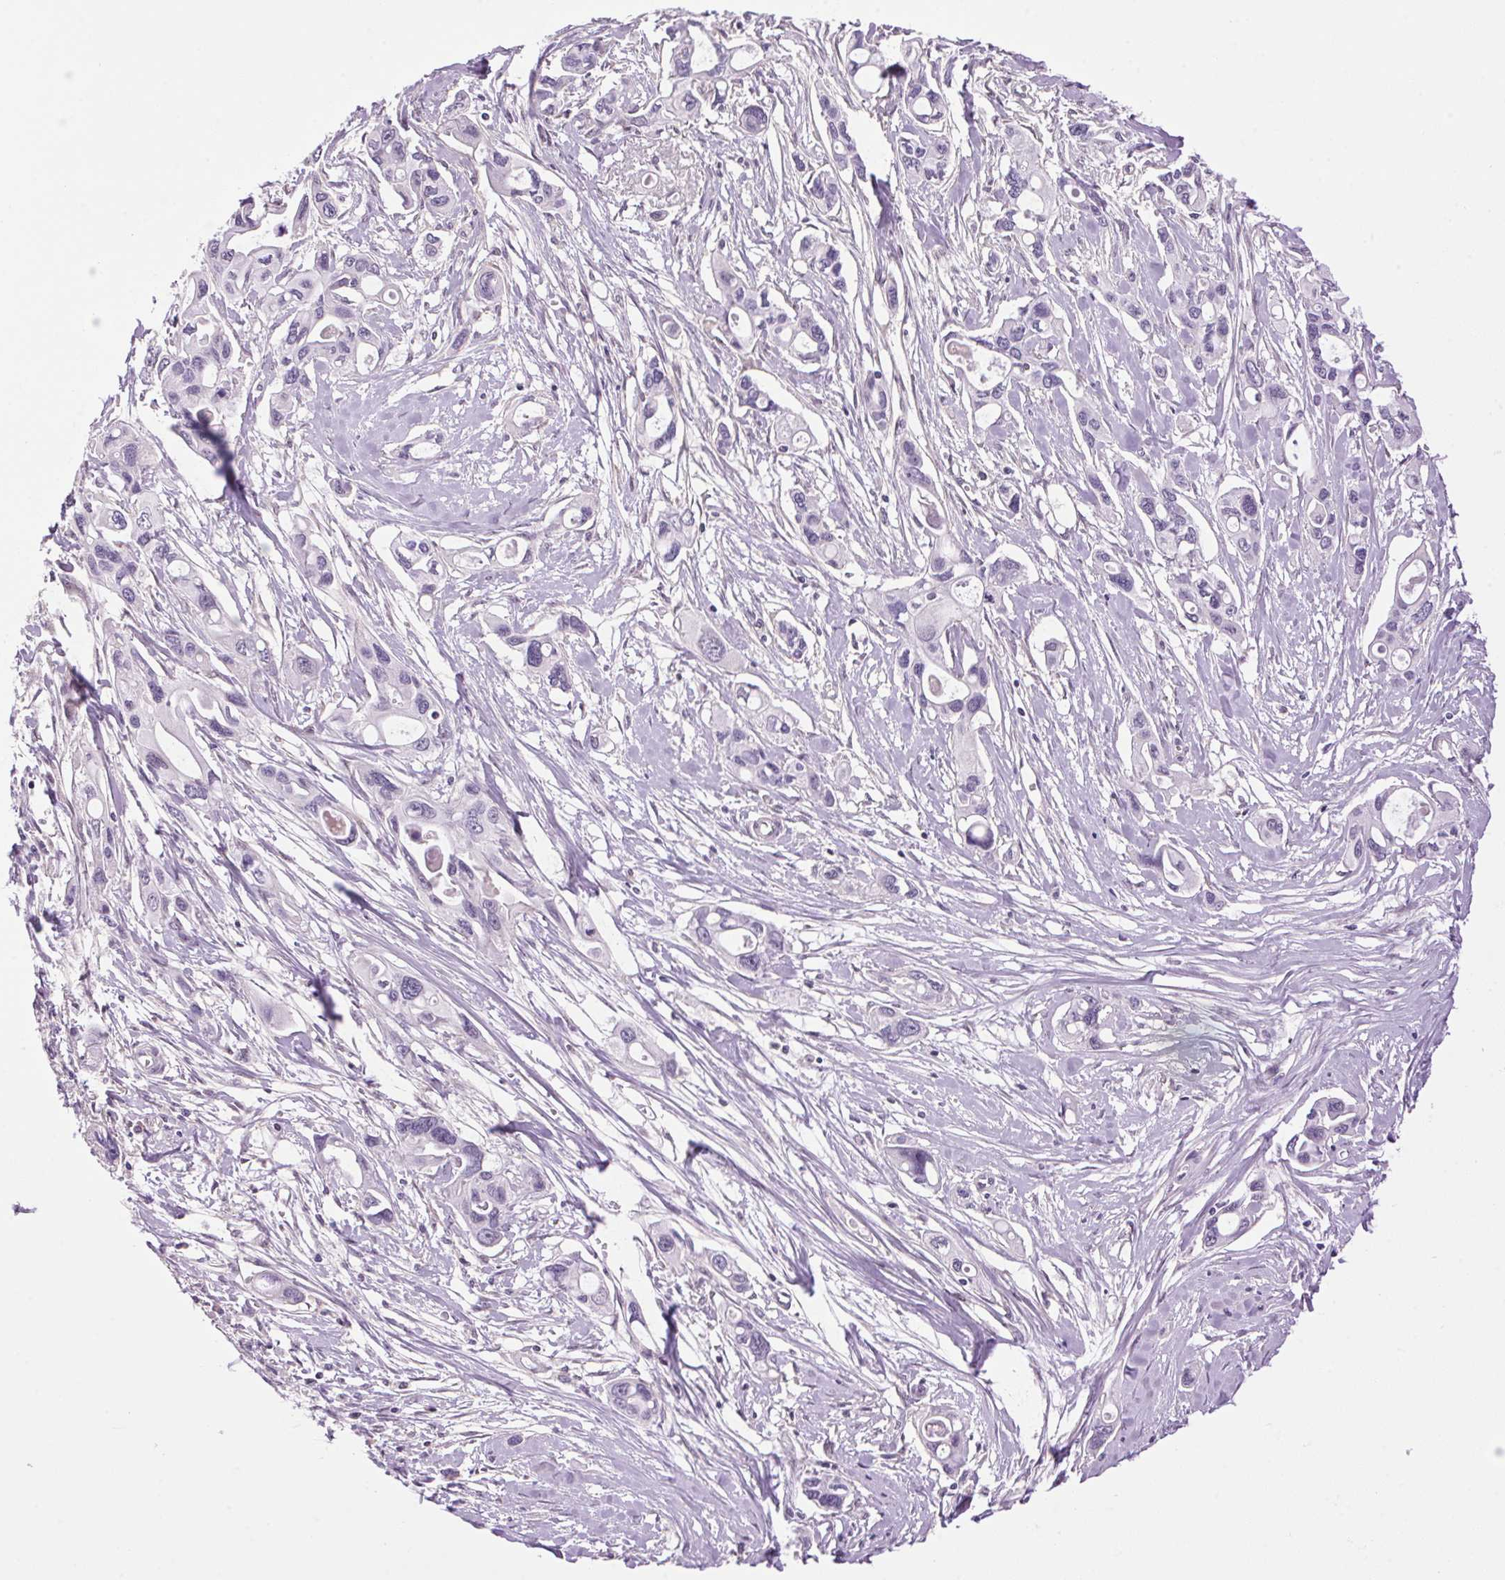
{"staining": {"intensity": "negative", "quantity": "none", "location": "none"}, "tissue": "pancreatic cancer", "cell_type": "Tumor cells", "image_type": "cancer", "snomed": [{"axis": "morphology", "description": "Adenocarcinoma, NOS"}, {"axis": "topography", "description": "Pancreas"}], "caption": "Immunohistochemical staining of pancreatic cancer (adenocarcinoma) demonstrates no significant positivity in tumor cells.", "gene": "SMIM13", "patient": {"sex": "male", "age": 60}}